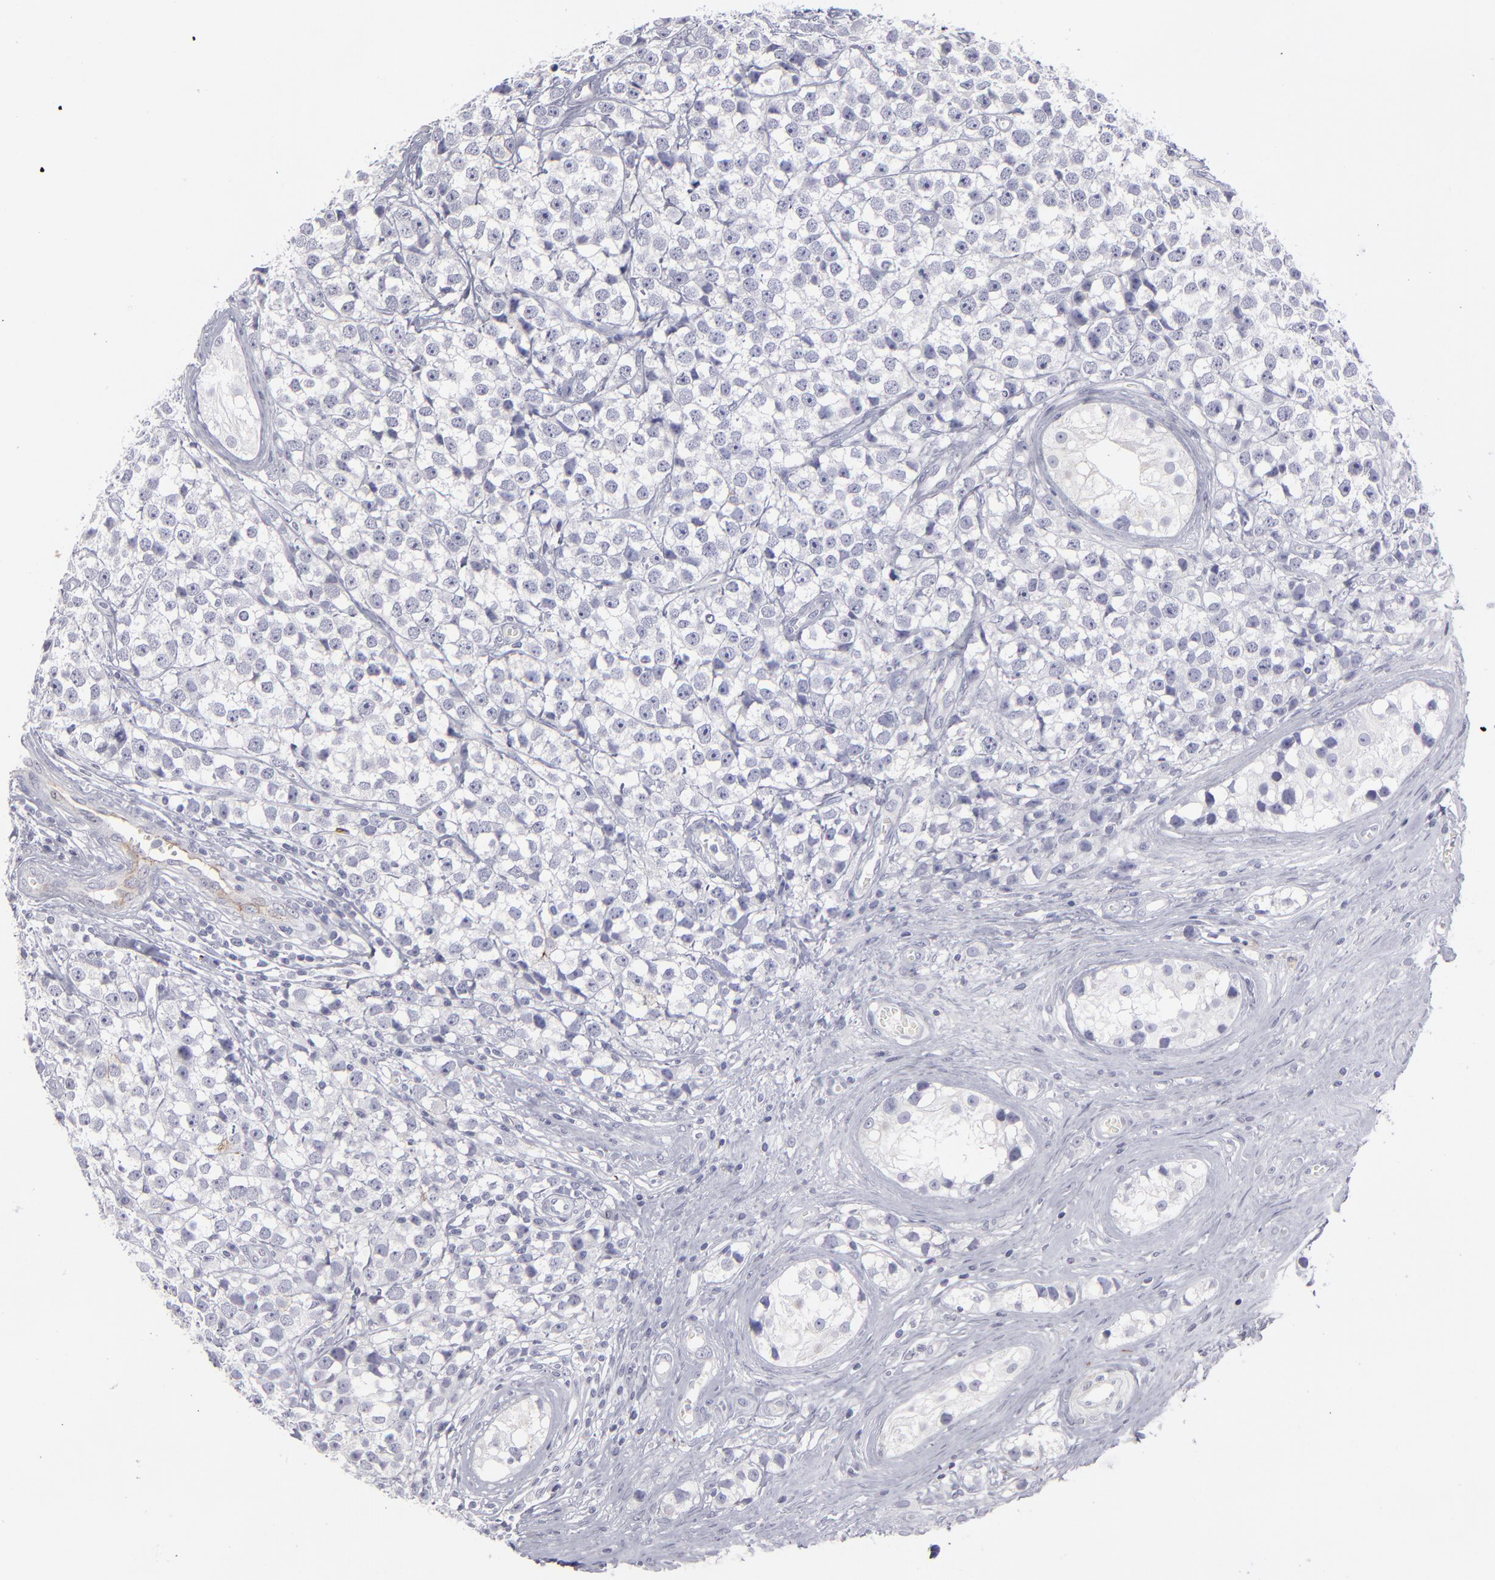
{"staining": {"intensity": "negative", "quantity": "none", "location": "none"}, "tissue": "testis cancer", "cell_type": "Tumor cells", "image_type": "cancer", "snomed": [{"axis": "morphology", "description": "Seminoma, NOS"}, {"axis": "topography", "description": "Testis"}], "caption": "DAB immunohistochemical staining of human testis seminoma exhibits no significant positivity in tumor cells.", "gene": "CADM3", "patient": {"sex": "male", "age": 25}}